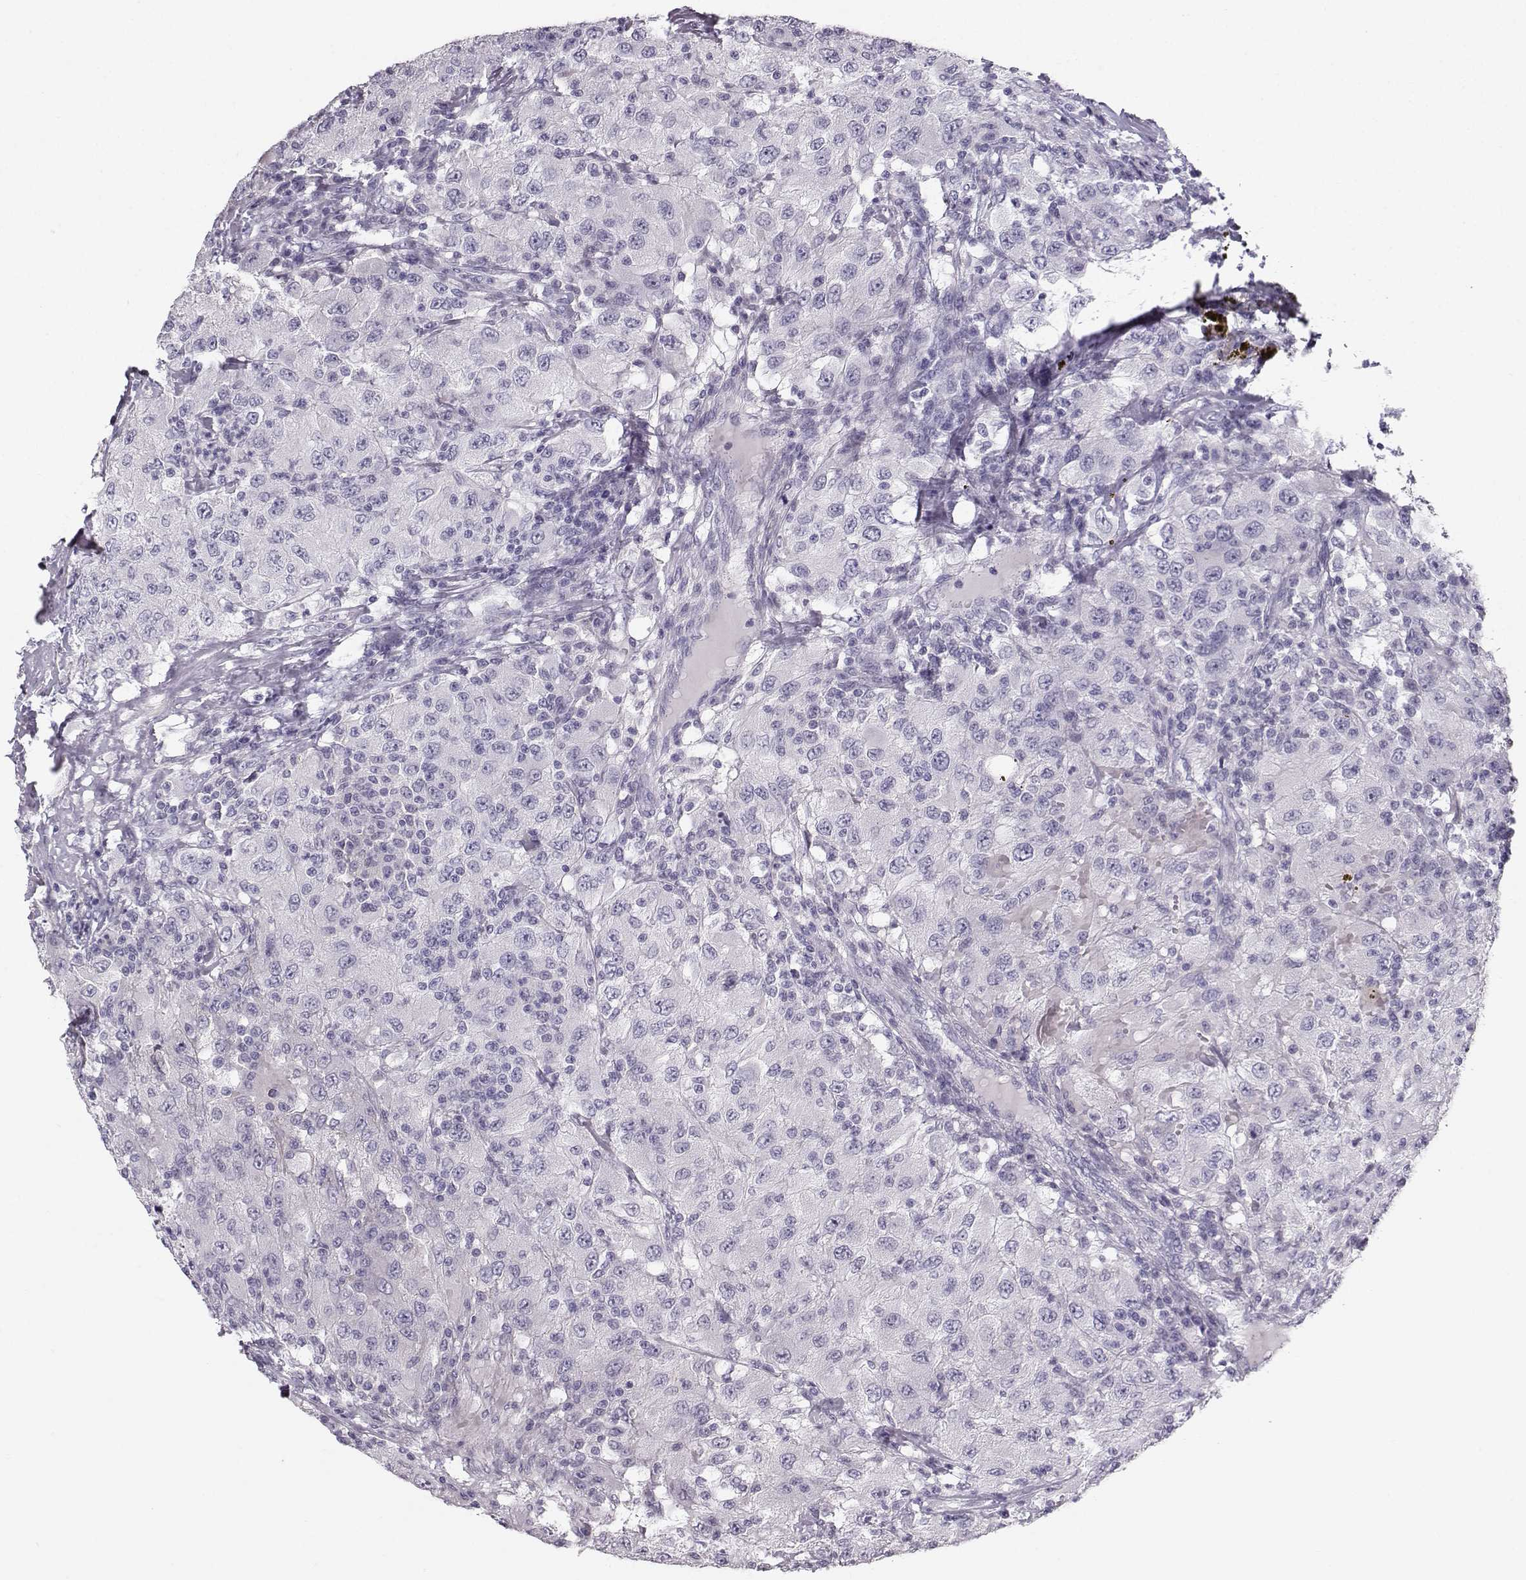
{"staining": {"intensity": "negative", "quantity": "none", "location": "none"}, "tissue": "renal cancer", "cell_type": "Tumor cells", "image_type": "cancer", "snomed": [{"axis": "morphology", "description": "Adenocarcinoma, NOS"}, {"axis": "topography", "description": "Kidney"}], "caption": "Tumor cells show no significant positivity in adenocarcinoma (renal).", "gene": "CASR", "patient": {"sex": "female", "age": 67}}